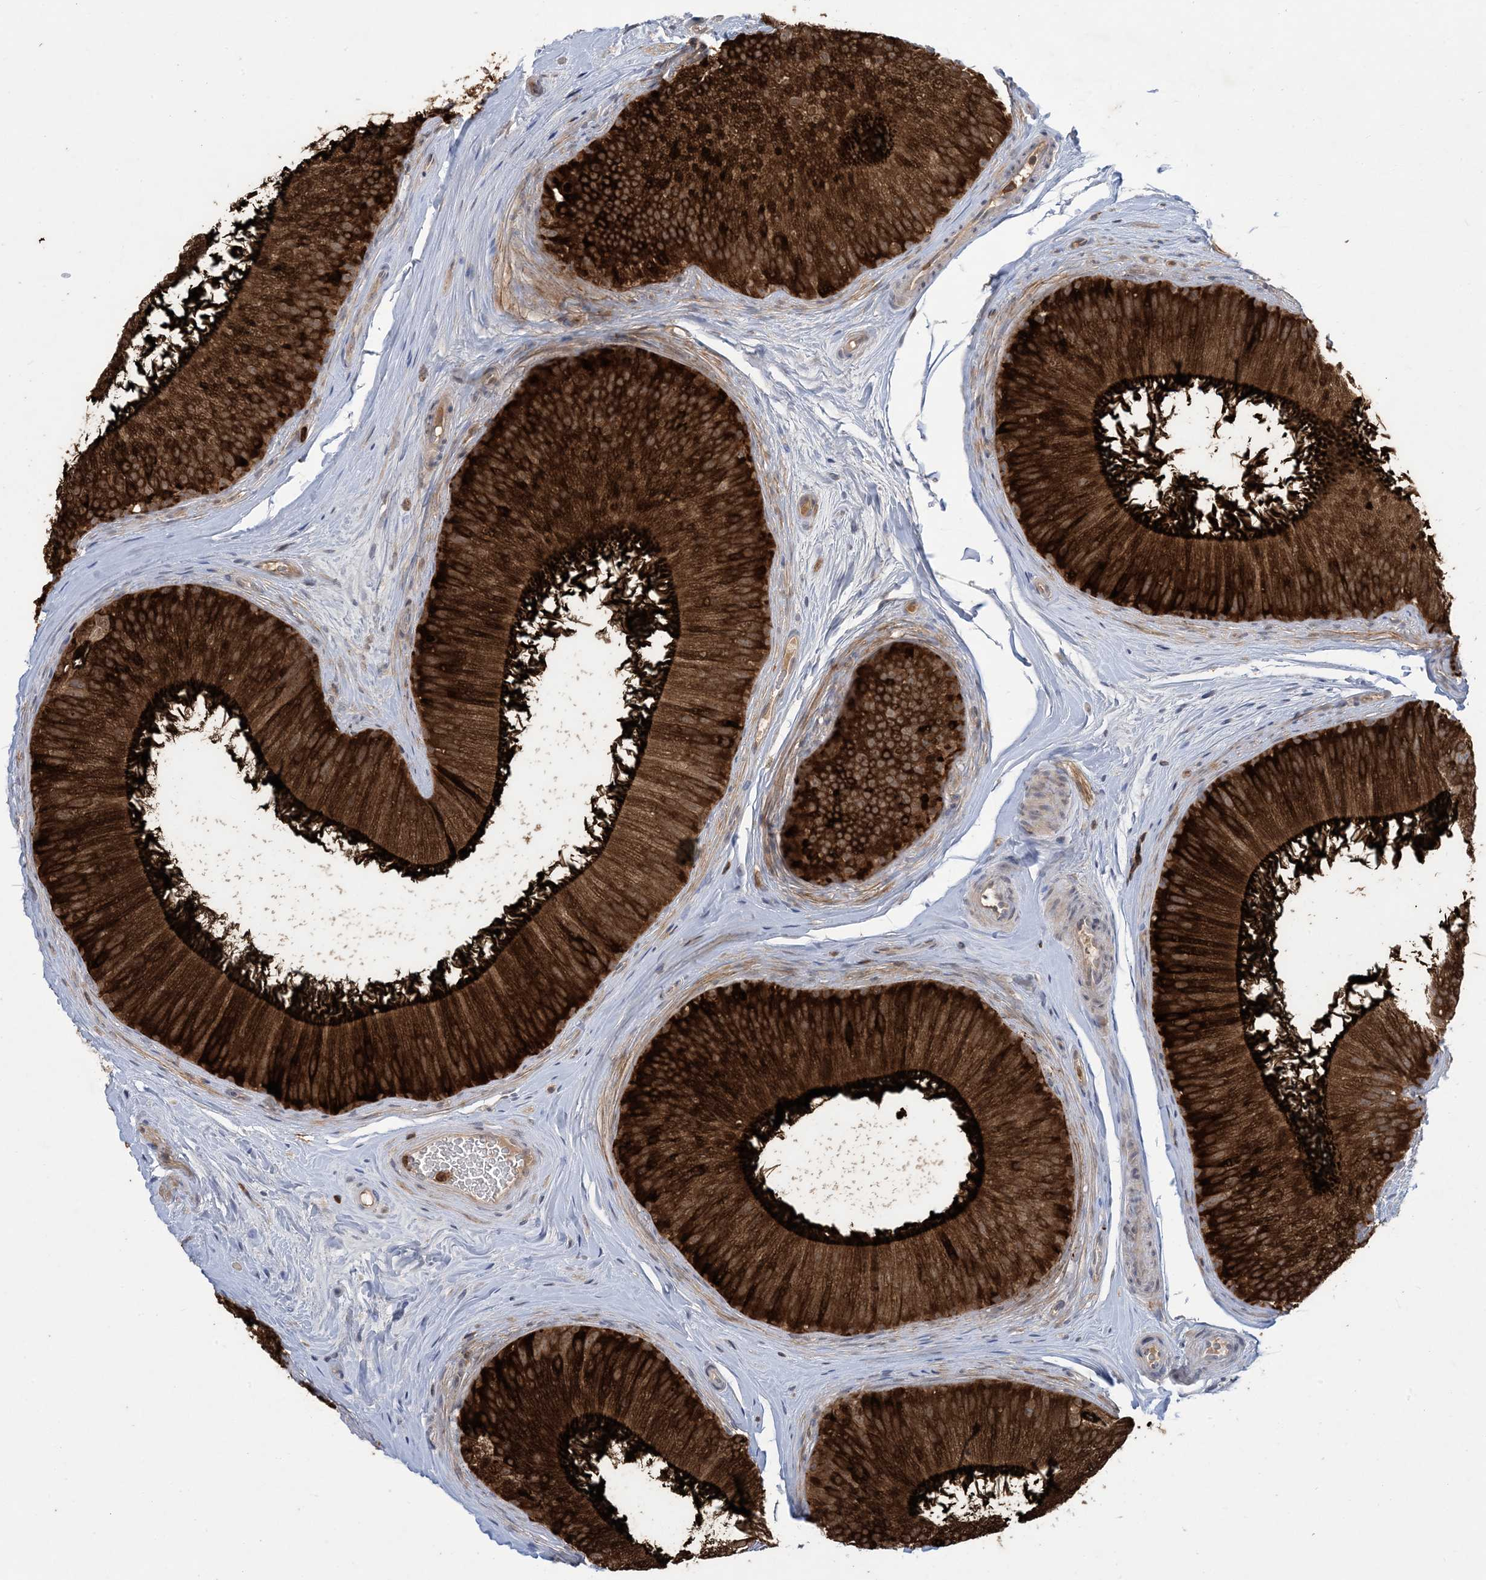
{"staining": {"intensity": "strong", "quantity": ">75%", "location": "cytoplasmic/membranous"}, "tissue": "epididymis", "cell_type": "Glandular cells", "image_type": "normal", "snomed": [{"axis": "morphology", "description": "Normal tissue, NOS"}, {"axis": "topography", "description": "Epididymis"}], "caption": "Strong cytoplasmic/membranous positivity for a protein is seen in about >75% of glandular cells of benign epididymis using IHC.", "gene": "AK9", "patient": {"sex": "male", "age": 45}}